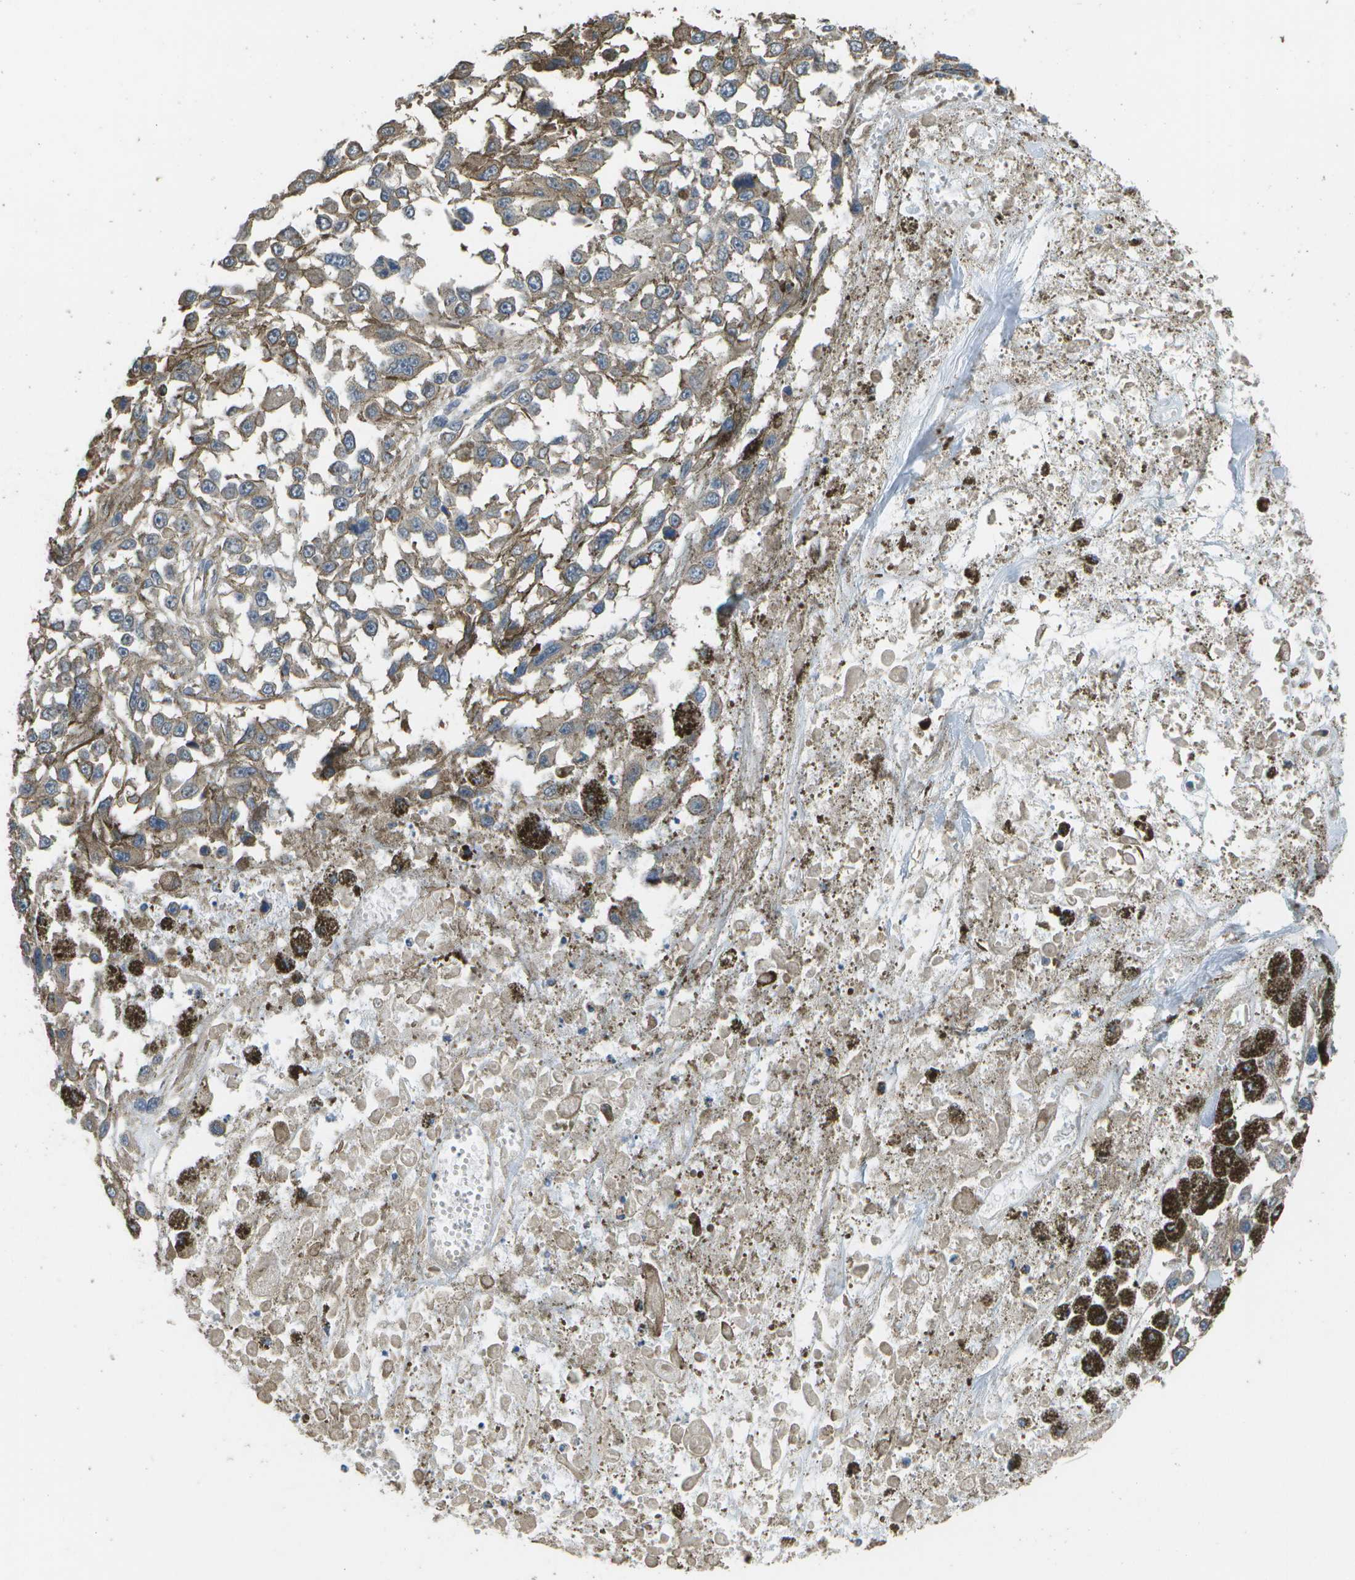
{"staining": {"intensity": "weak", "quantity": "<25%", "location": "cytoplasmic/membranous"}, "tissue": "melanoma", "cell_type": "Tumor cells", "image_type": "cancer", "snomed": [{"axis": "morphology", "description": "Malignant melanoma, Metastatic site"}, {"axis": "topography", "description": "Lymph node"}], "caption": "A histopathology image of malignant melanoma (metastatic site) stained for a protein displays no brown staining in tumor cells.", "gene": "CLNS1A", "patient": {"sex": "male", "age": 59}}